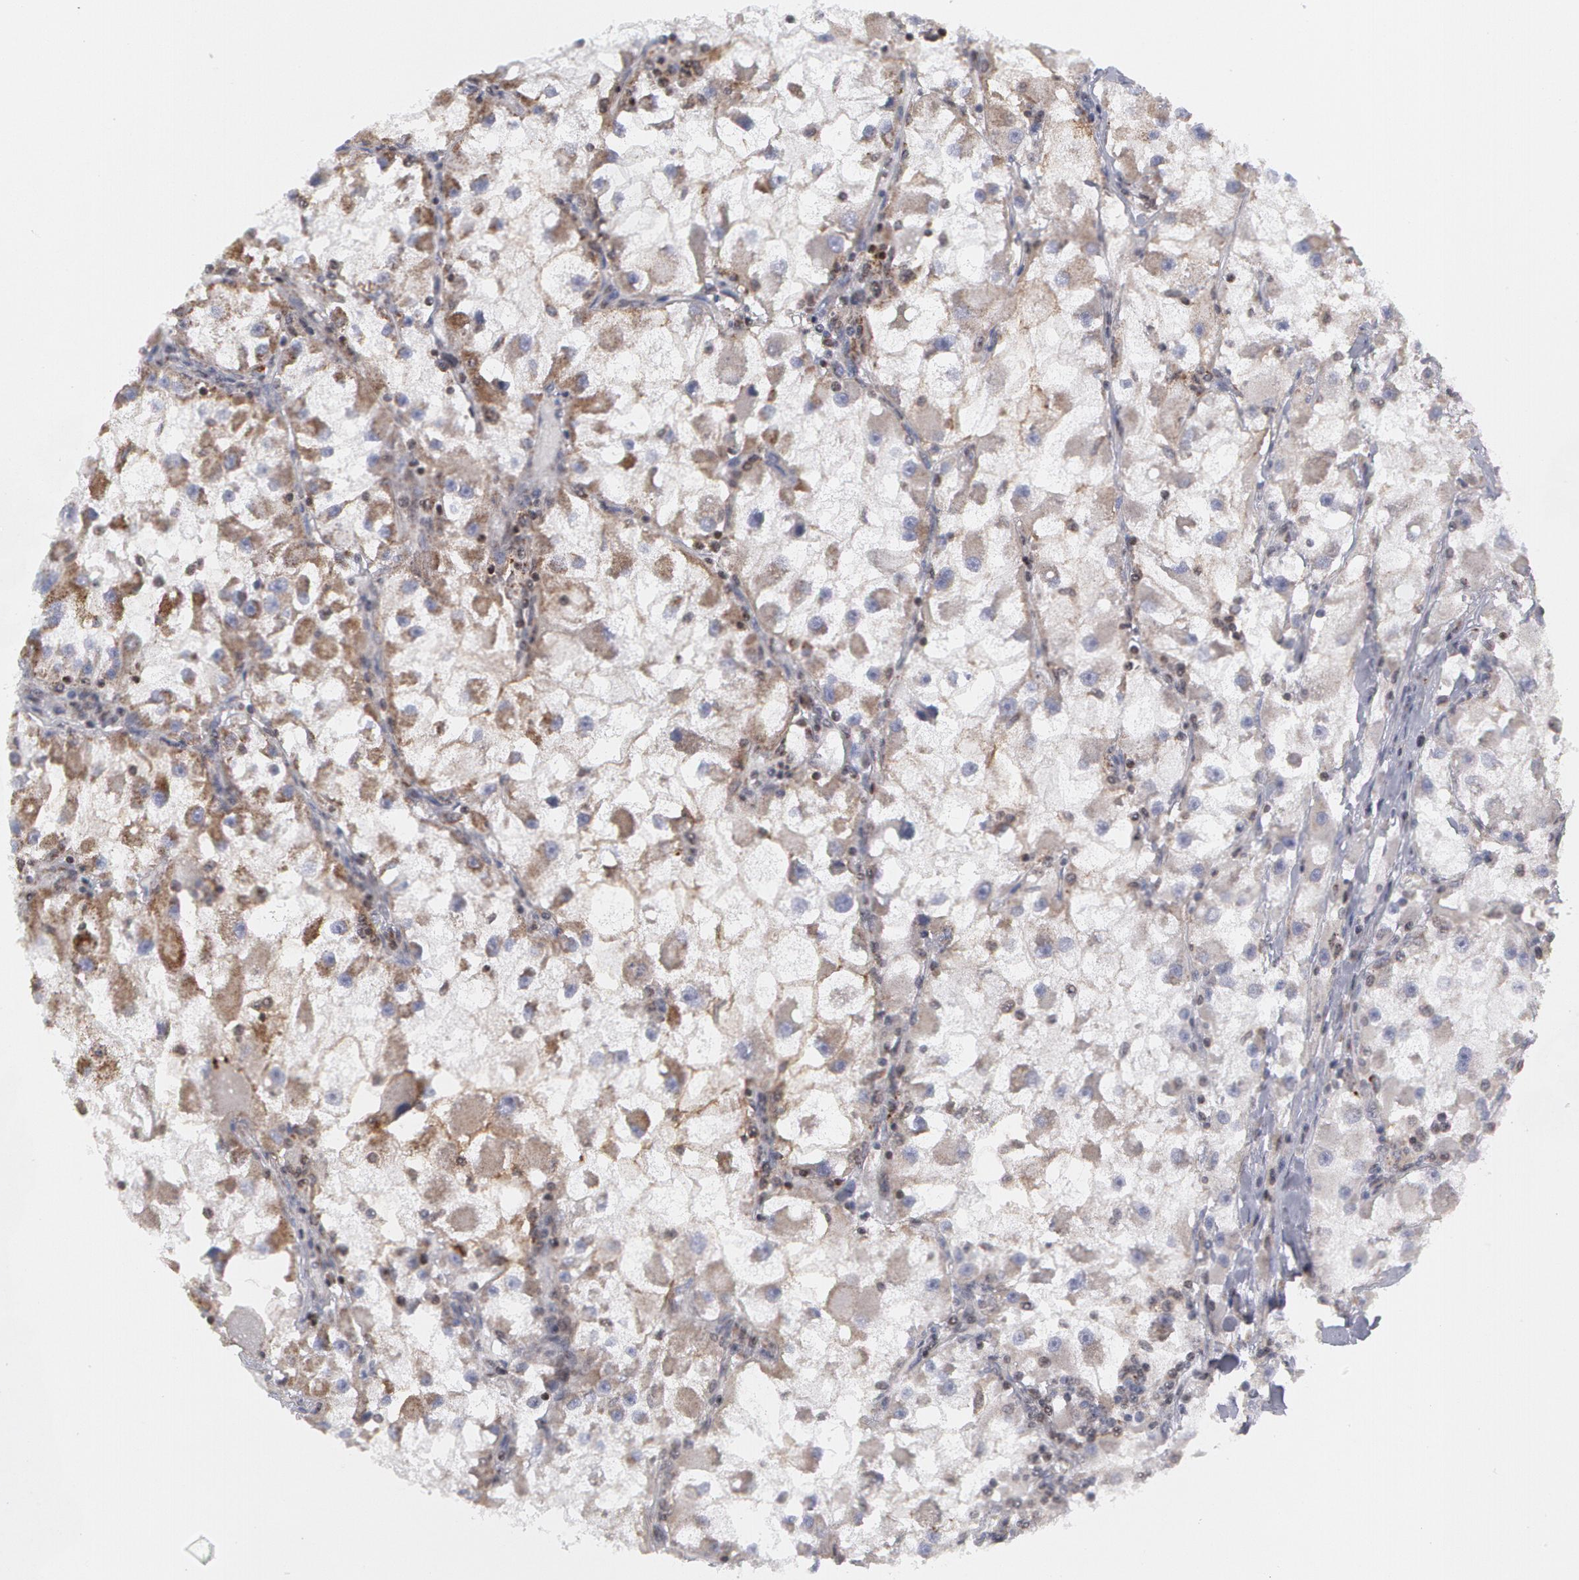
{"staining": {"intensity": "moderate", "quantity": "25%-75%", "location": "cytoplasmic/membranous"}, "tissue": "renal cancer", "cell_type": "Tumor cells", "image_type": "cancer", "snomed": [{"axis": "morphology", "description": "Adenocarcinoma, NOS"}, {"axis": "topography", "description": "Kidney"}], "caption": "Moderate cytoplasmic/membranous protein positivity is appreciated in about 25%-75% of tumor cells in renal cancer (adenocarcinoma).", "gene": "ERBB2", "patient": {"sex": "female", "age": 73}}